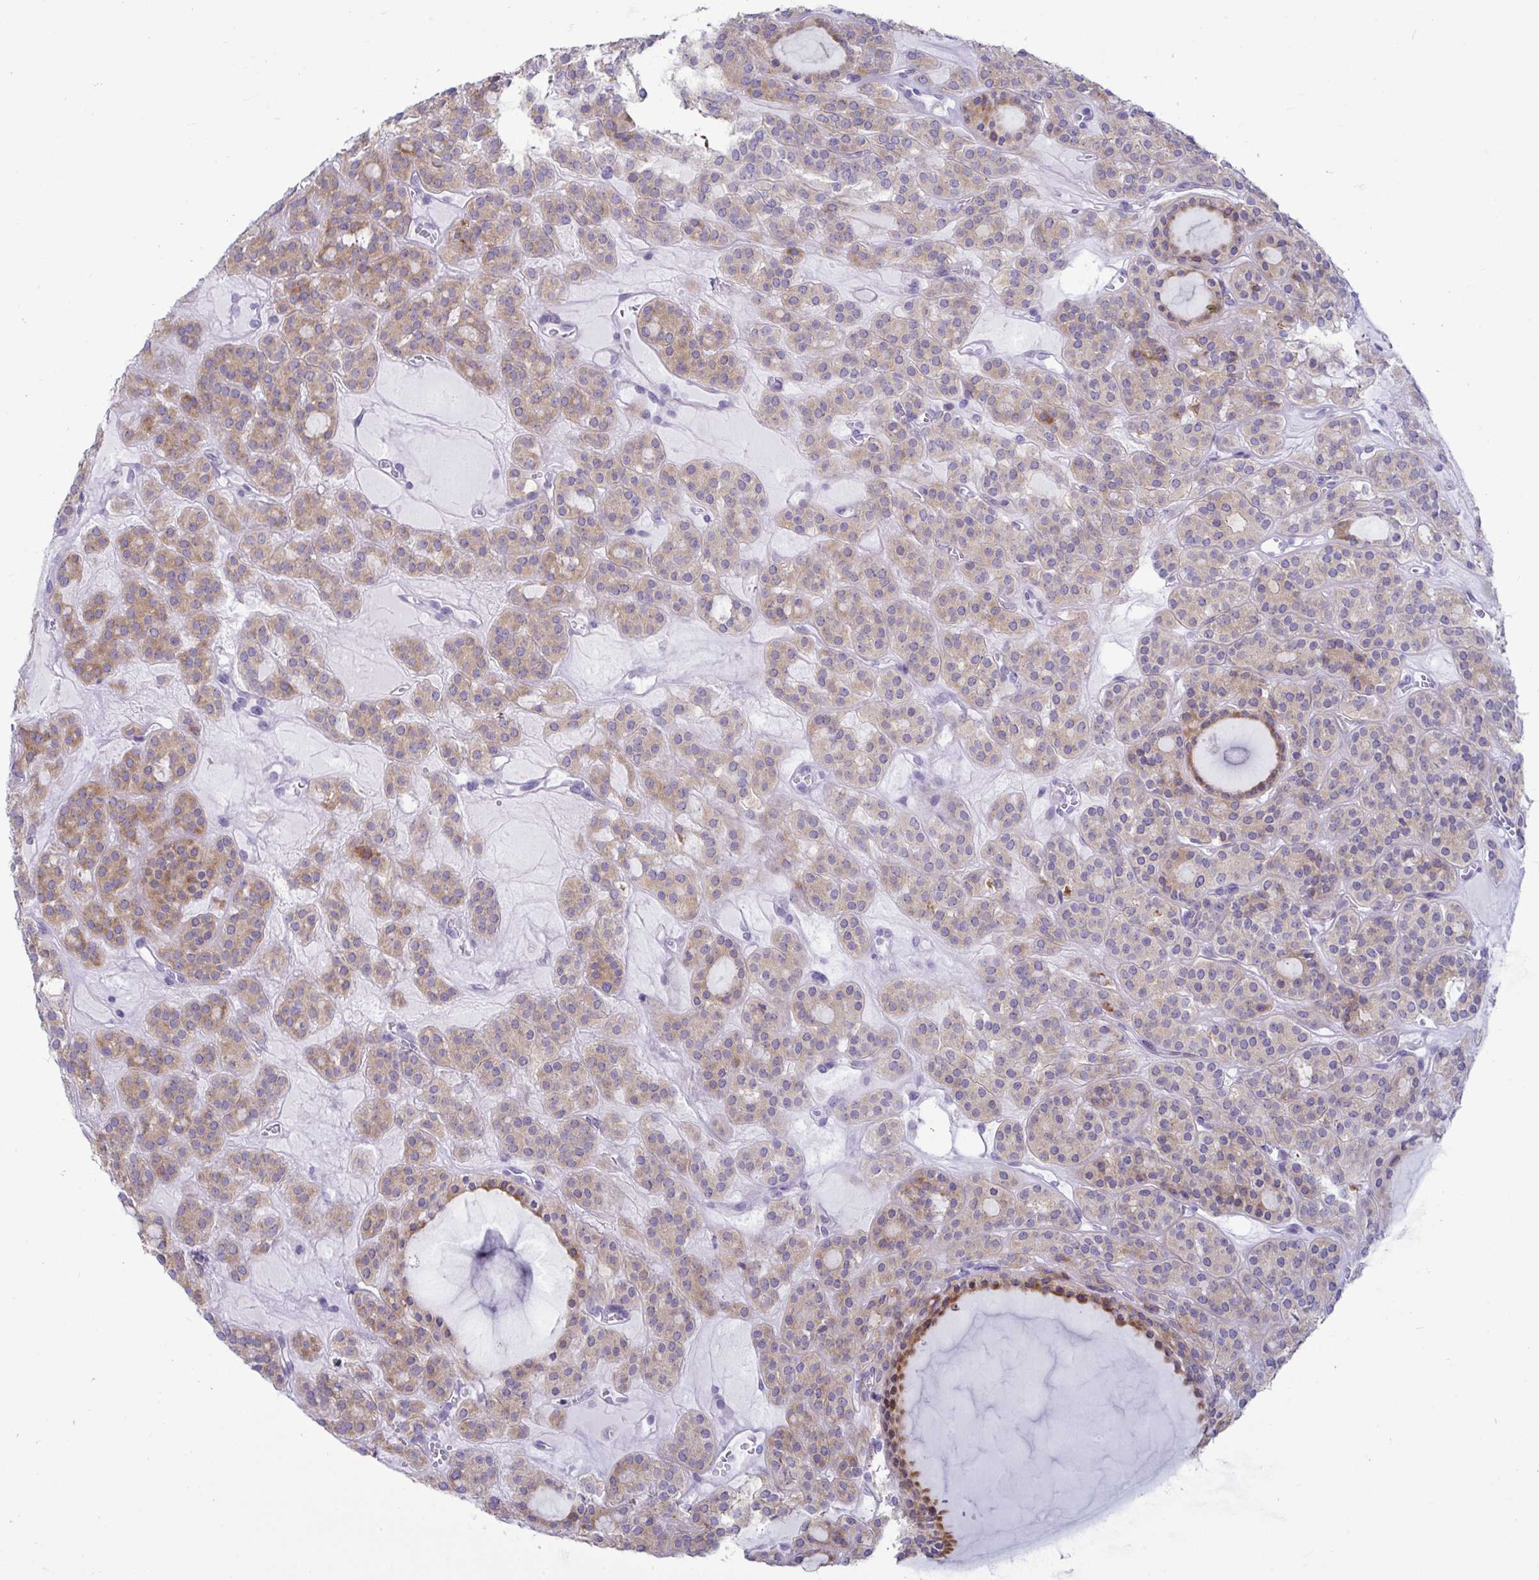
{"staining": {"intensity": "weak", "quantity": "25%-75%", "location": "cytoplasmic/membranous"}, "tissue": "thyroid cancer", "cell_type": "Tumor cells", "image_type": "cancer", "snomed": [{"axis": "morphology", "description": "Follicular adenoma carcinoma, NOS"}, {"axis": "topography", "description": "Thyroid gland"}], "caption": "This image demonstrates thyroid cancer (follicular adenoma carcinoma) stained with immunohistochemistry (IHC) to label a protein in brown. The cytoplasmic/membranous of tumor cells show weak positivity for the protein. Nuclei are counter-stained blue.", "gene": "TFPI2", "patient": {"sex": "female", "age": 63}}